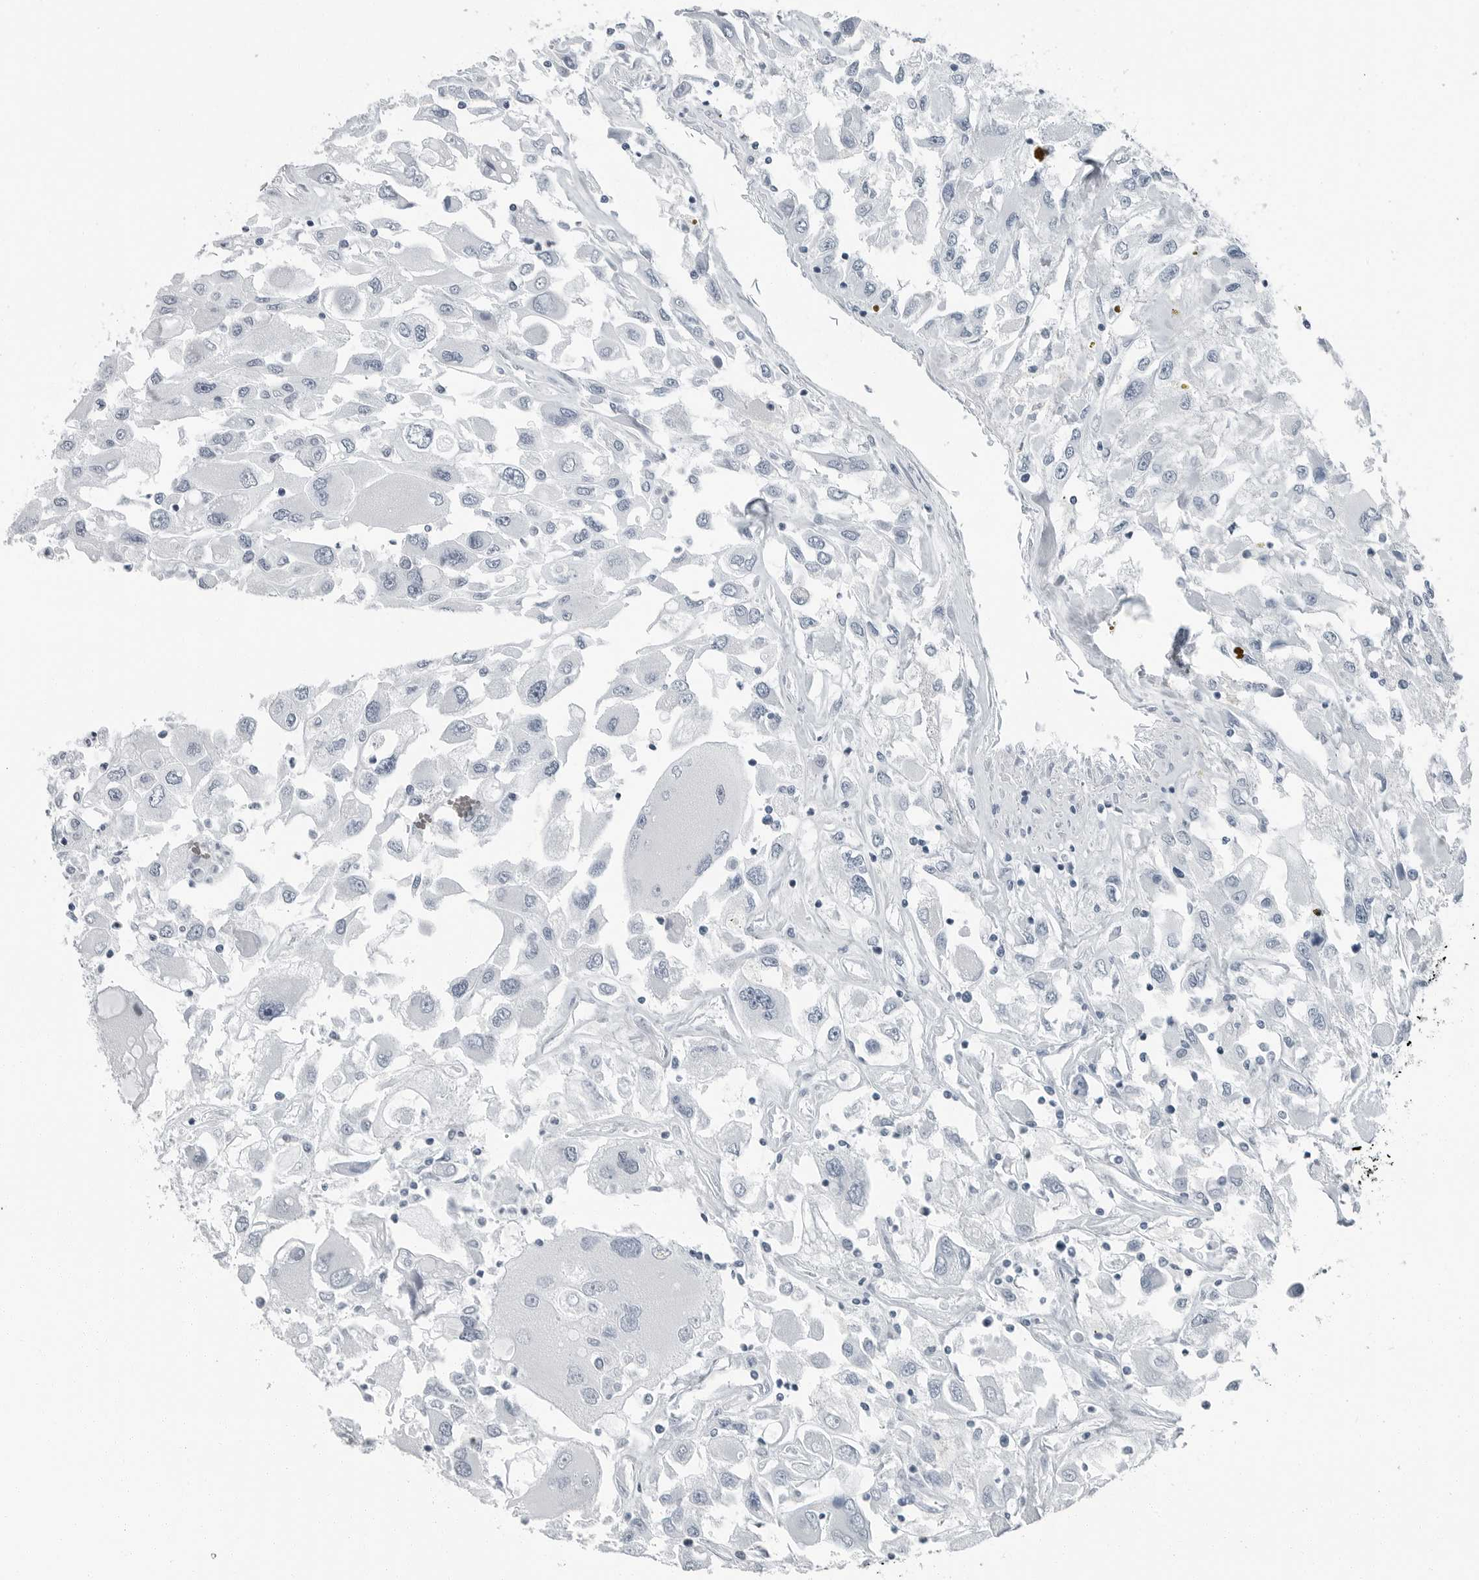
{"staining": {"intensity": "negative", "quantity": "none", "location": "none"}, "tissue": "renal cancer", "cell_type": "Tumor cells", "image_type": "cancer", "snomed": [{"axis": "morphology", "description": "Adenocarcinoma, NOS"}, {"axis": "topography", "description": "Kidney"}], "caption": "Immunohistochemistry (IHC) micrograph of neoplastic tissue: human renal cancer (adenocarcinoma) stained with DAB reveals no significant protein staining in tumor cells.", "gene": "FABP6", "patient": {"sex": "female", "age": 52}}